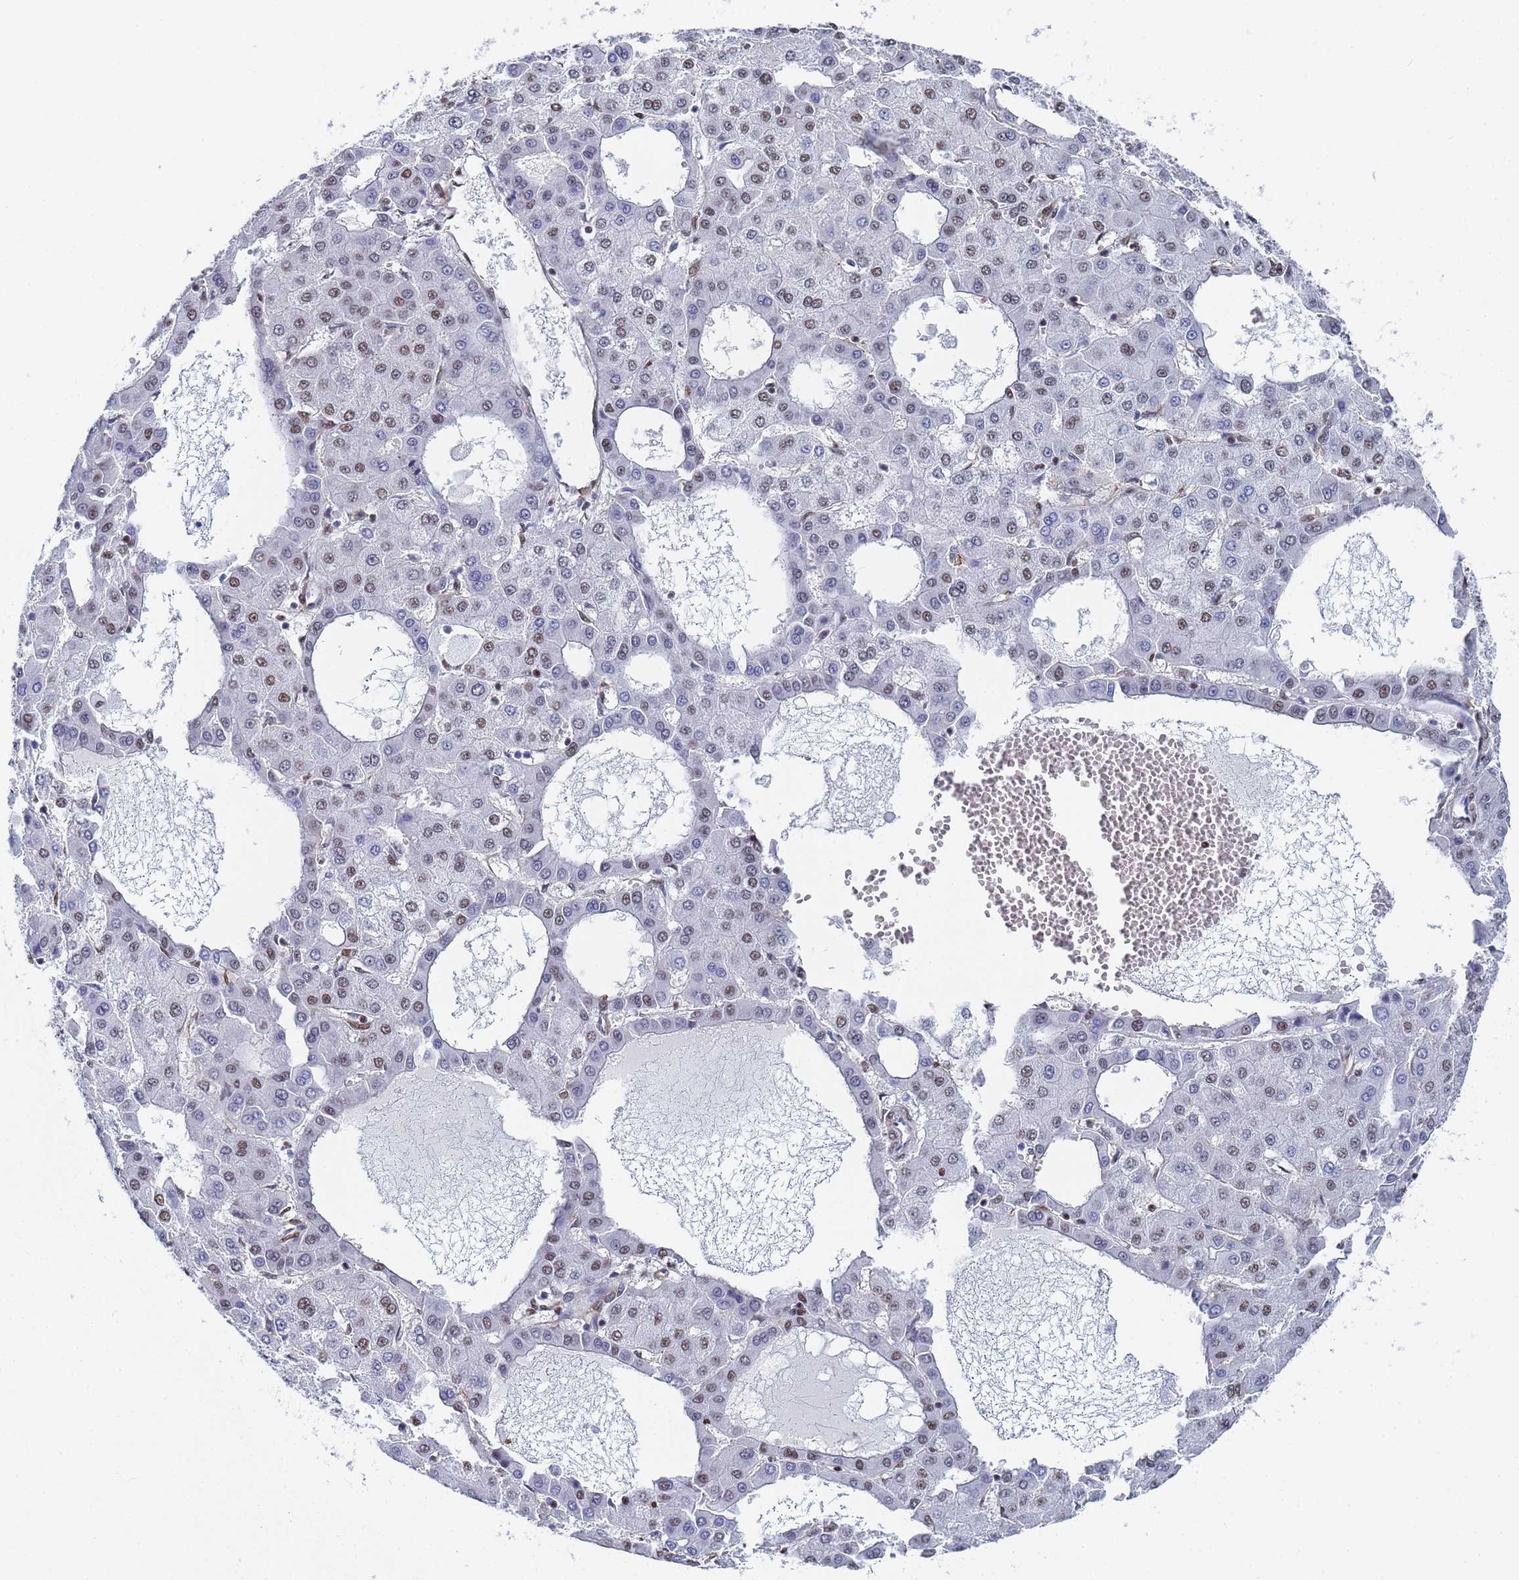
{"staining": {"intensity": "moderate", "quantity": "25%-75%", "location": "nuclear"}, "tissue": "liver cancer", "cell_type": "Tumor cells", "image_type": "cancer", "snomed": [{"axis": "morphology", "description": "Carcinoma, Hepatocellular, NOS"}, {"axis": "topography", "description": "Liver"}], "caption": "Hepatocellular carcinoma (liver) was stained to show a protein in brown. There is medium levels of moderate nuclear staining in about 25%-75% of tumor cells.", "gene": "PRRT4", "patient": {"sex": "male", "age": 47}}